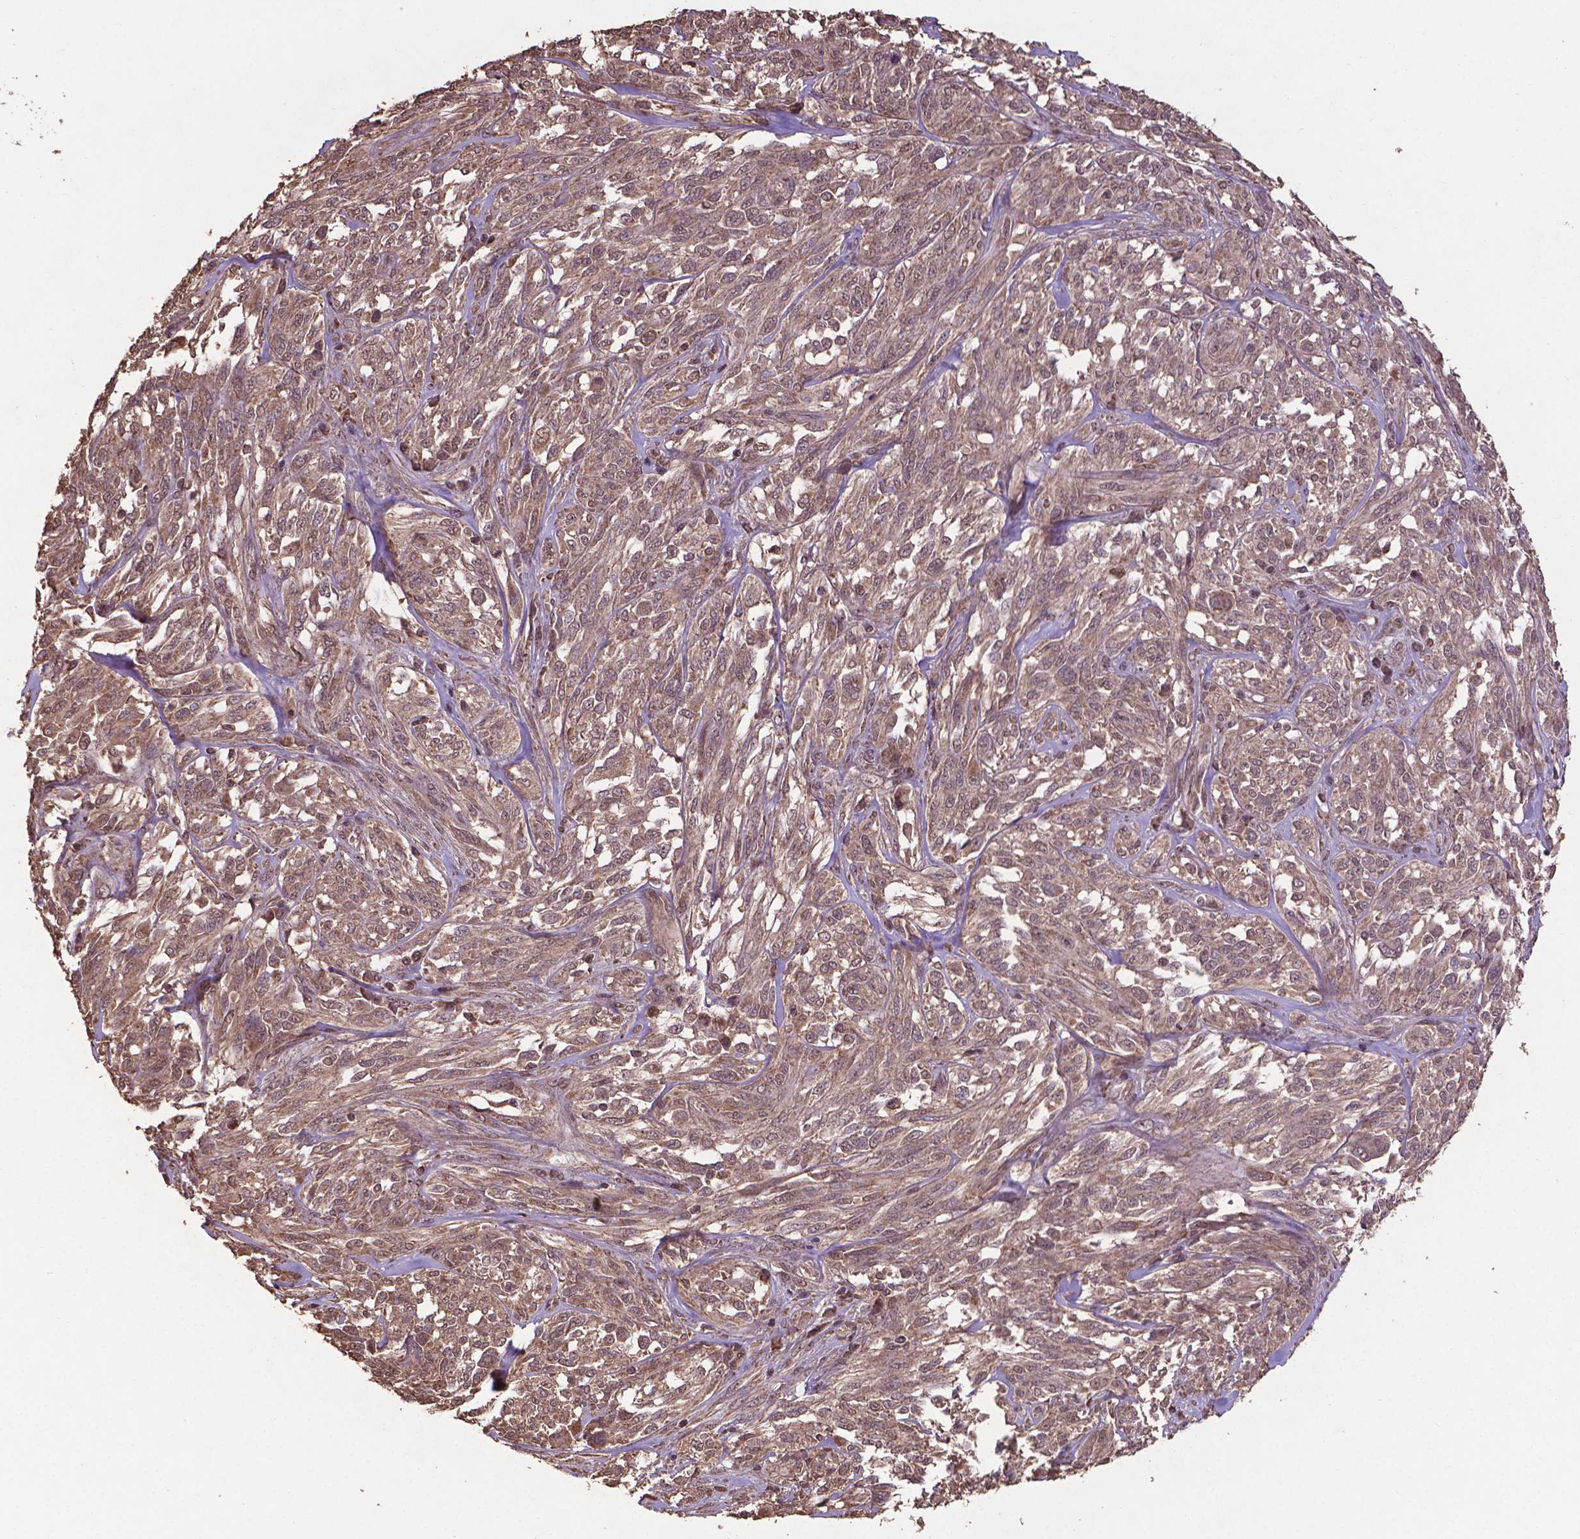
{"staining": {"intensity": "weak", "quantity": ">75%", "location": "cytoplasmic/membranous,nuclear"}, "tissue": "melanoma", "cell_type": "Tumor cells", "image_type": "cancer", "snomed": [{"axis": "morphology", "description": "Malignant melanoma, NOS"}, {"axis": "topography", "description": "Skin"}], "caption": "About >75% of tumor cells in human malignant melanoma display weak cytoplasmic/membranous and nuclear protein expression as visualized by brown immunohistochemical staining.", "gene": "DCAF1", "patient": {"sex": "female", "age": 91}}